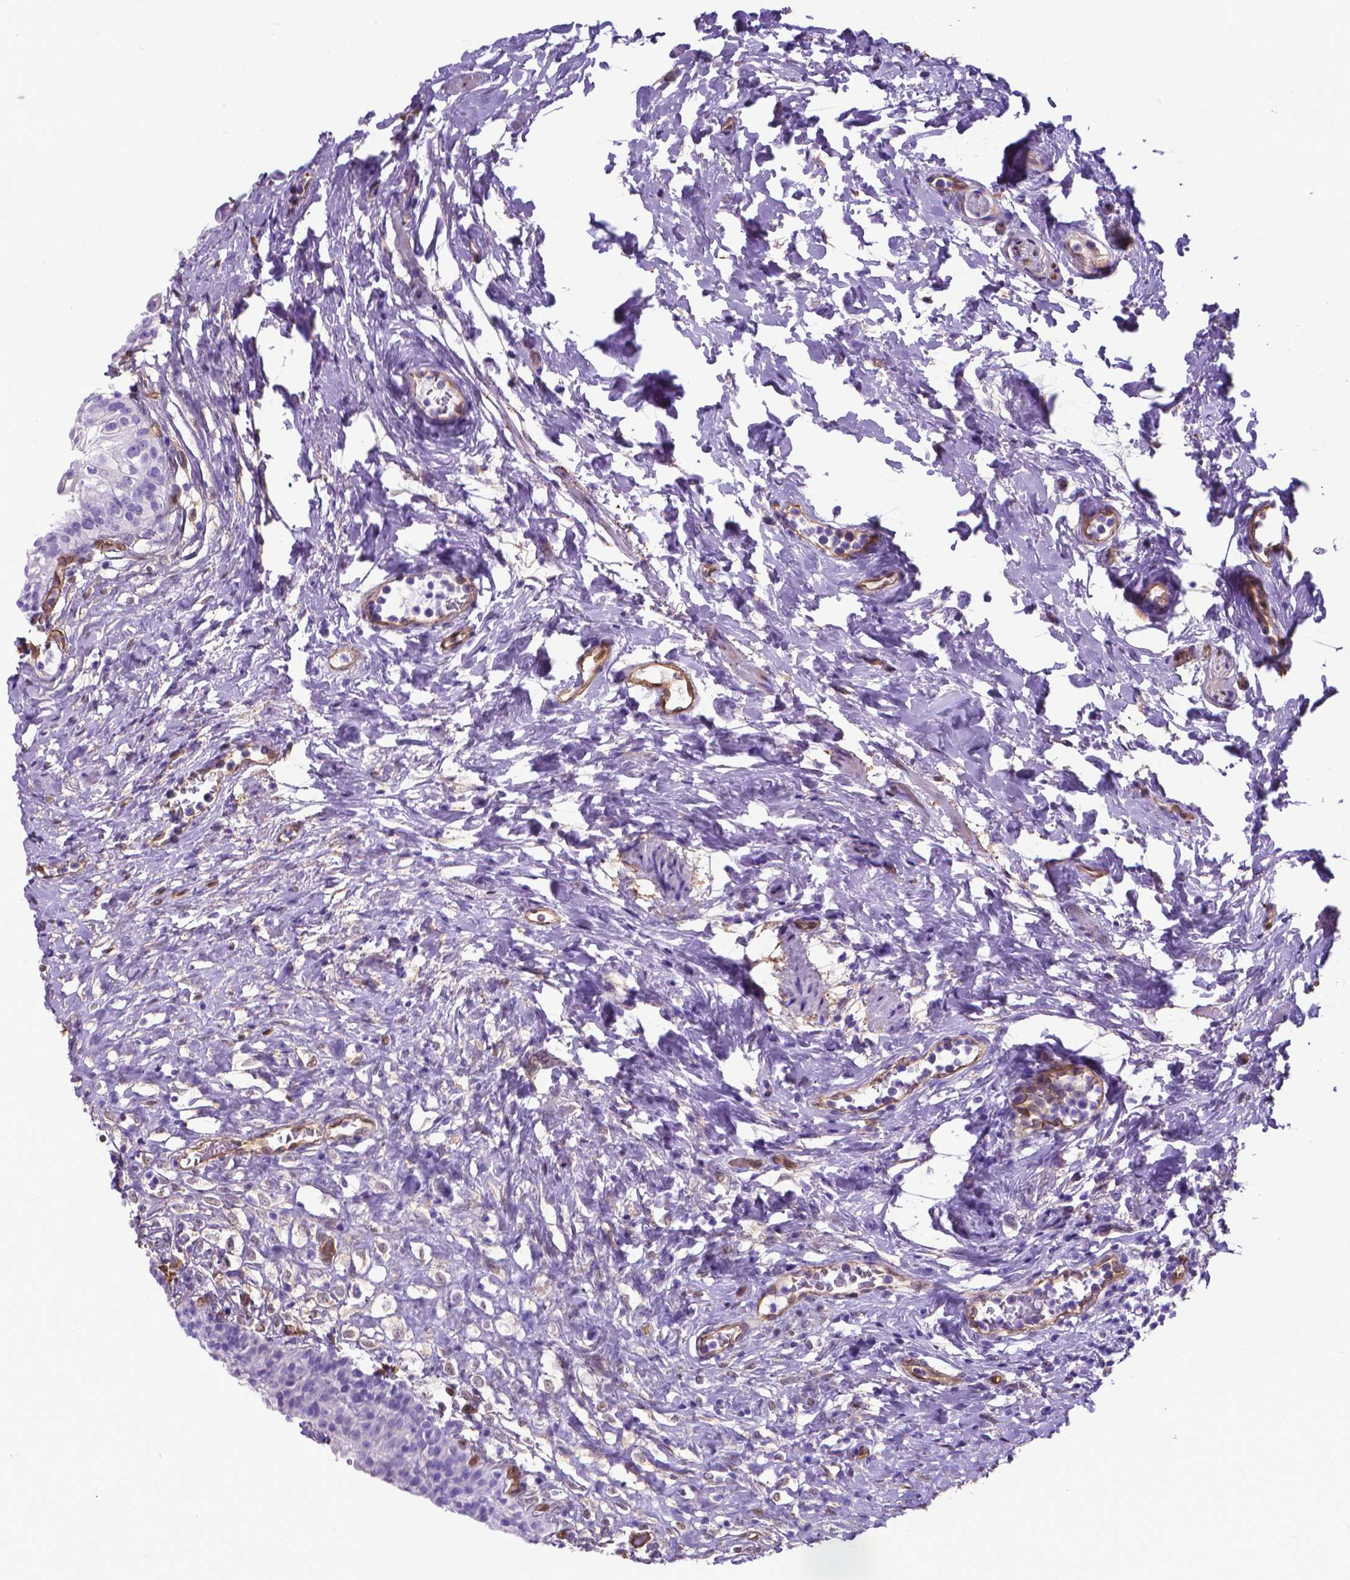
{"staining": {"intensity": "negative", "quantity": "none", "location": "none"}, "tissue": "urinary bladder", "cell_type": "Urothelial cells", "image_type": "normal", "snomed": [{"axis": "morphology", "description": "Normal tissue, NOS"}, {"axis": "topography", "description": "Urinary bladder"}], "caption": "Immunohistochemistry of normal urinary bladder displays no expression in urothelial cells. (Immunohistochemistry, brightfield microscopy, high magnification).", "gene": "CLIC4", "patient": {"sex": "male", "age": 76}}